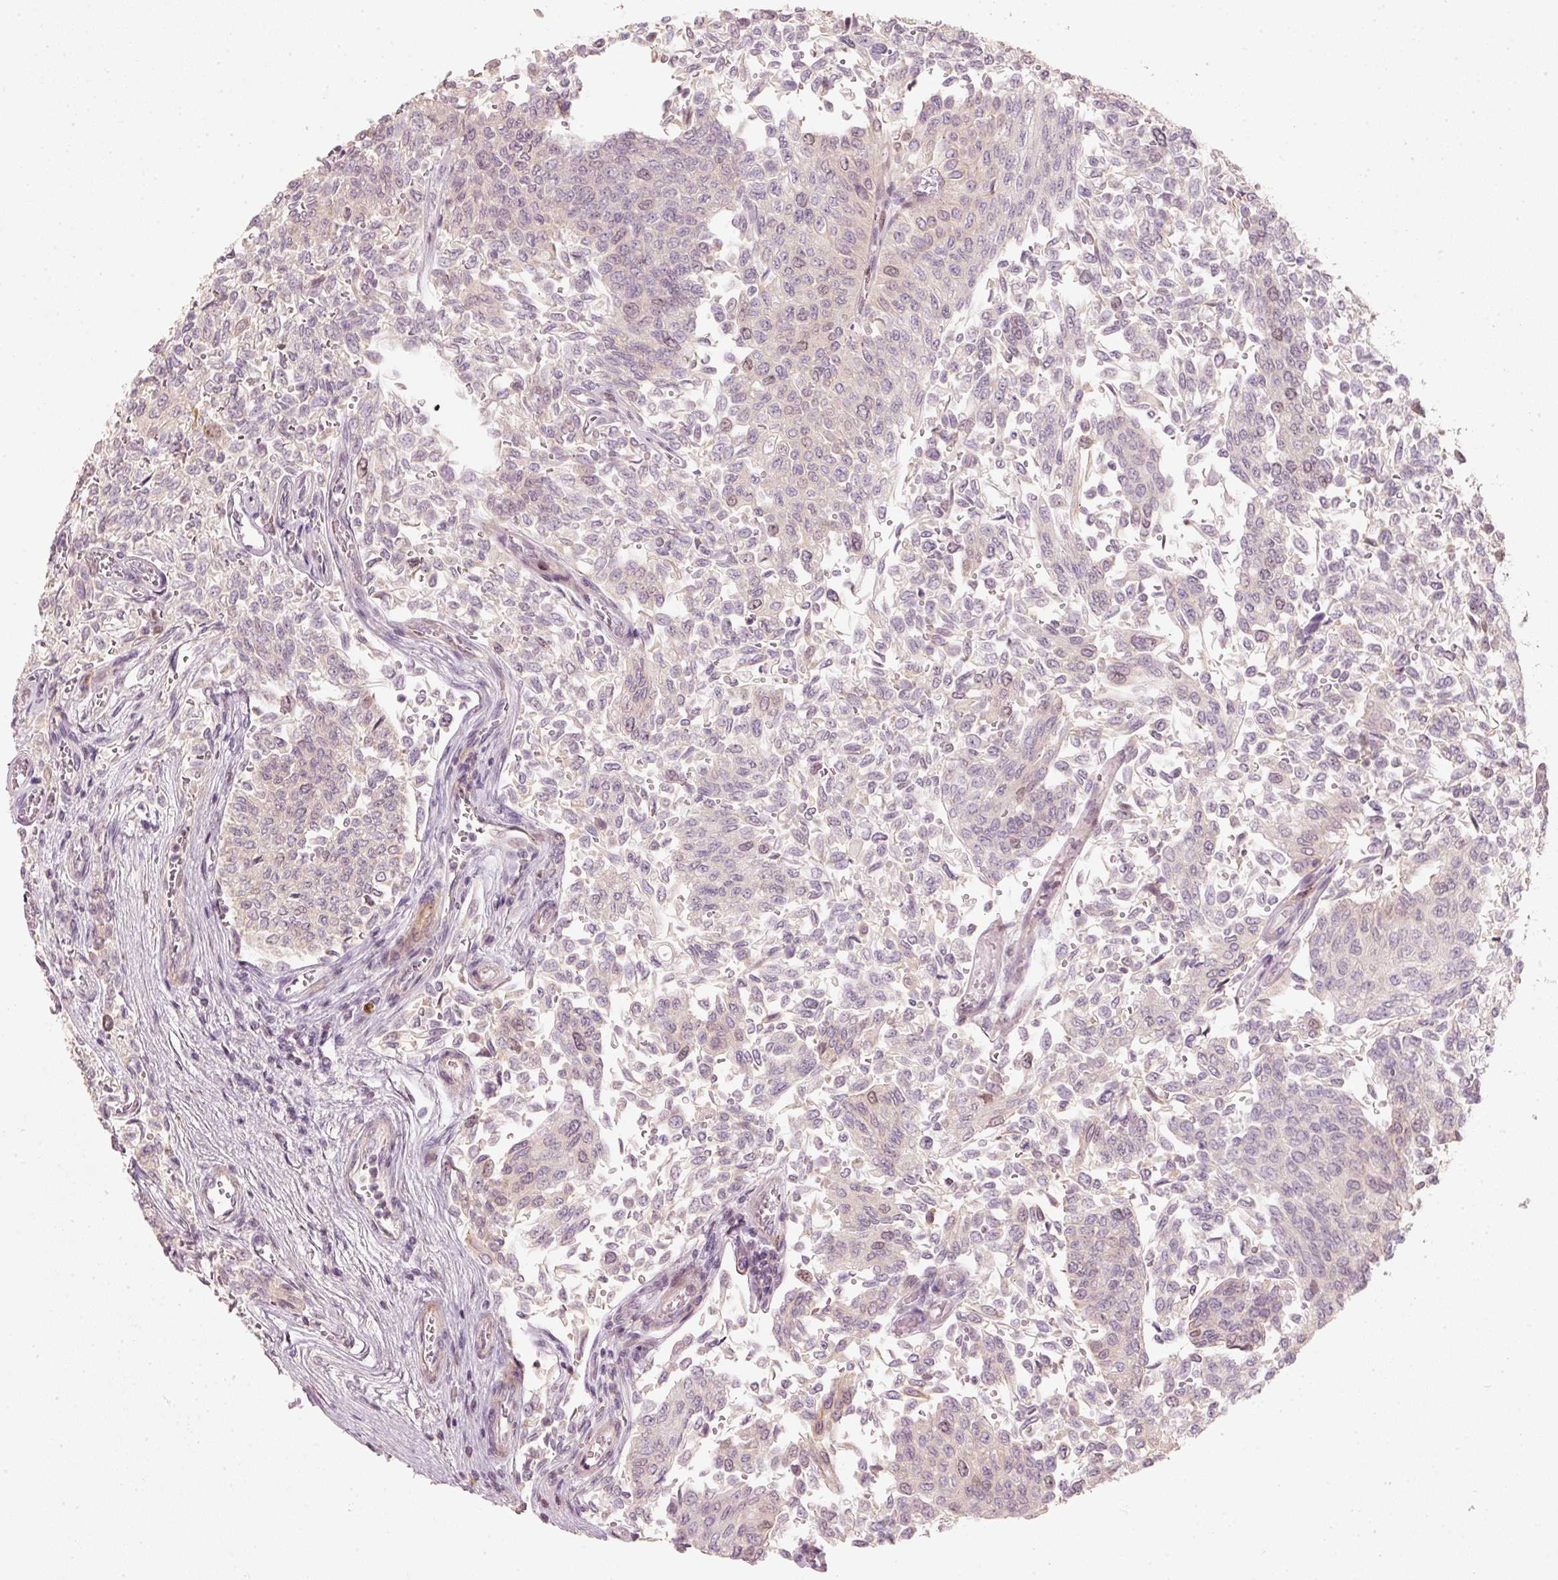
{"staining": {"intensity": "moderate", "quantity": "<25%", "location": "nuclear"}, "tissue": "urothelial cancer", "cell_type": "Tumor cells", "image_type": "cancer", "snomed": [{"axis": "morphology", "description": "Urothelial carcinoma, NOS"}, {"axis": "topography", "description": "Urinary bladder"}], "caption": "The micrograph reveals staining of urothelial cancer, revealing moderate nuclear protein positivity (brown color) within tumor cells.", "gene": "TREX2", "patient": {"sex": "male", "age": 59}}